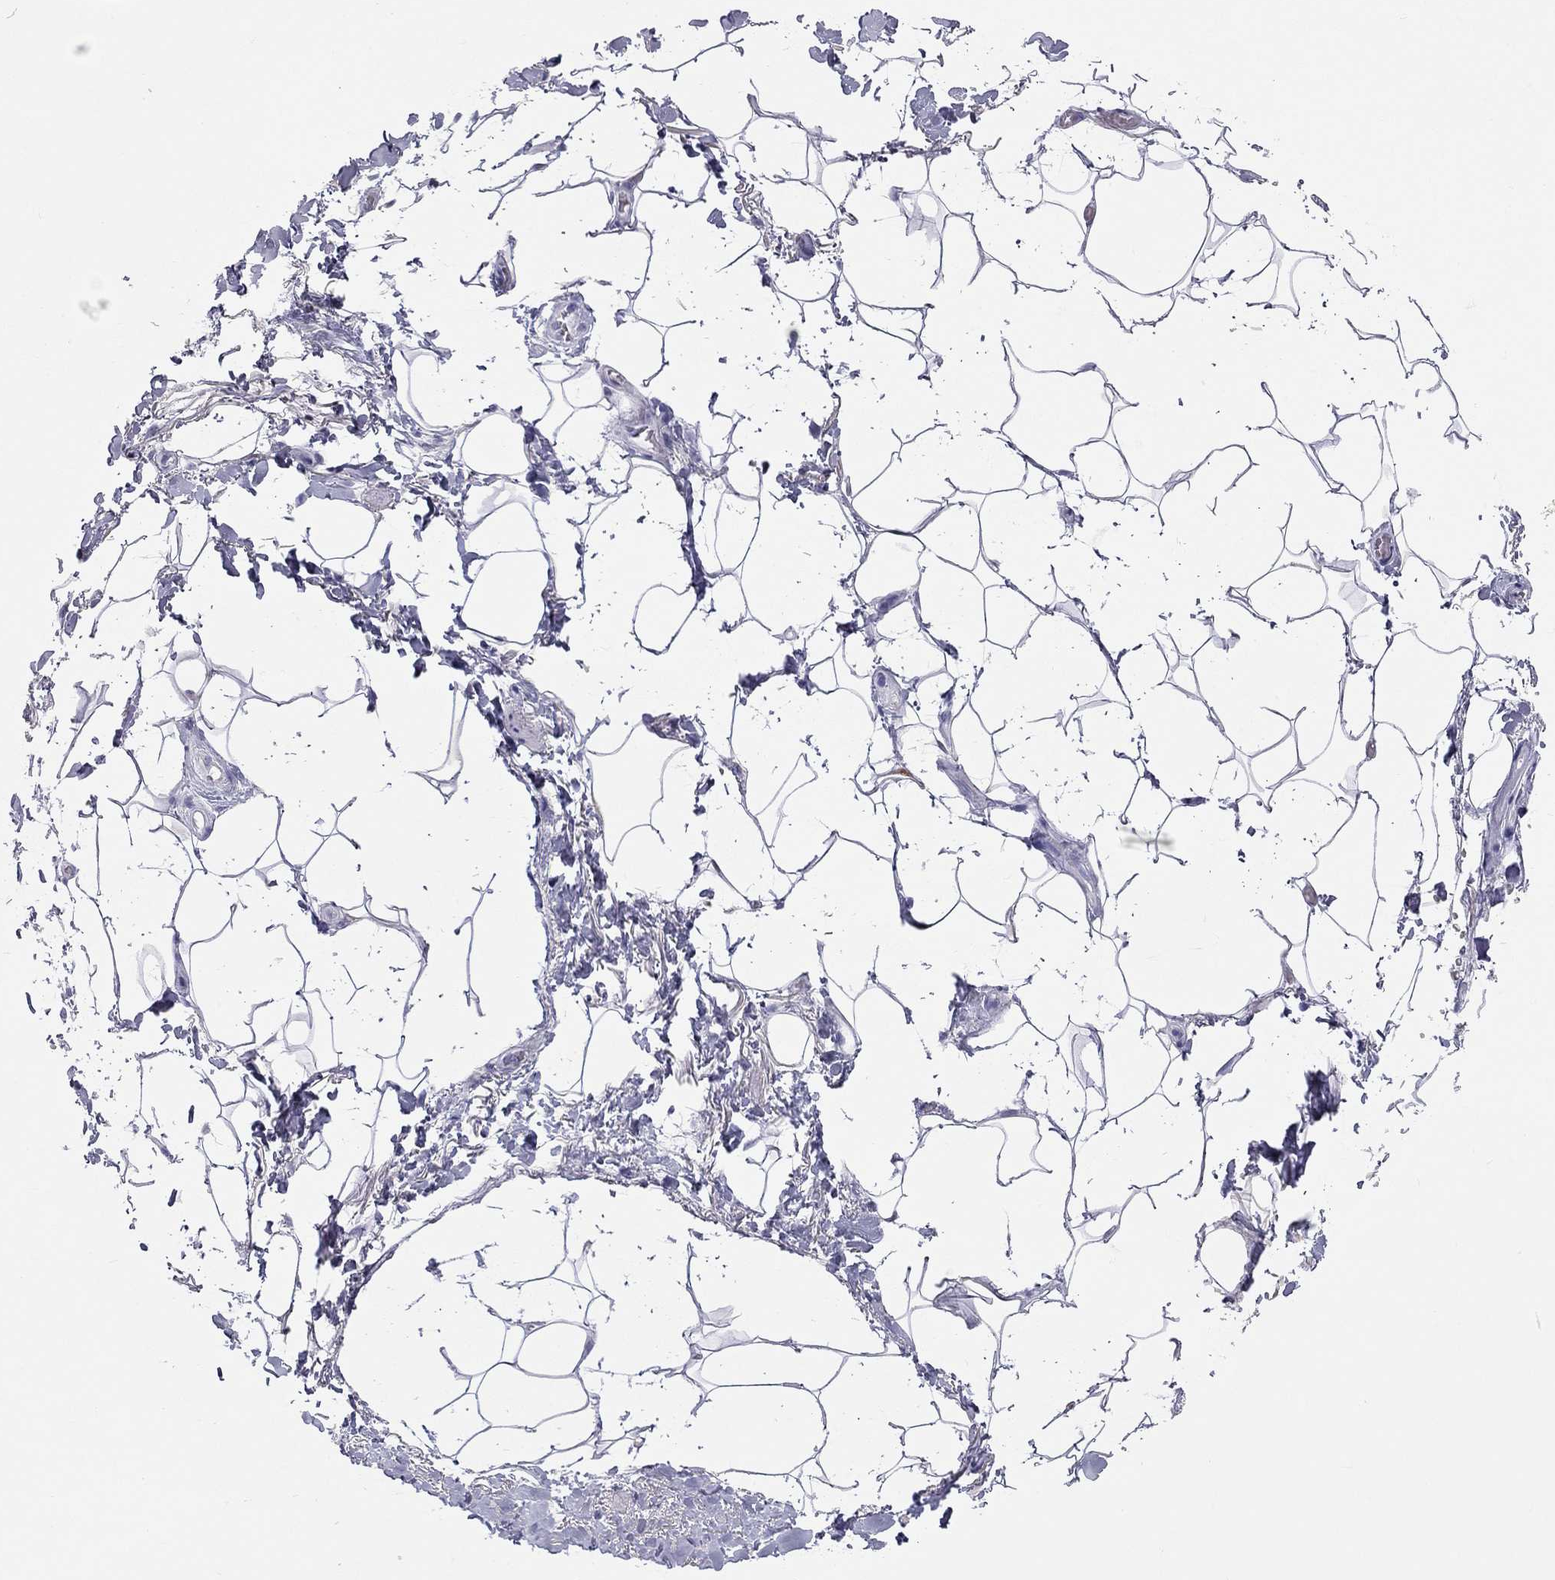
{"staining": {"intensity": "negative", "quantity": "none", "location": "none"}, "tissue": "adipose tissue", "cell_type": "Adipocytes", "image_type": "normal", "snomed": [{"axis": "morphology", "description": "Normal tissue, NOS"}, {"axis": "topography", "description": "Anal"}, {"axis": "topography", "description": "Peripheral nerve tissue"}], "caption": "Adipocytes show no significant staining in benign adipose tissue.", "gene": "SH2D2A", "patient": {"sex": "male", "age": 53}}